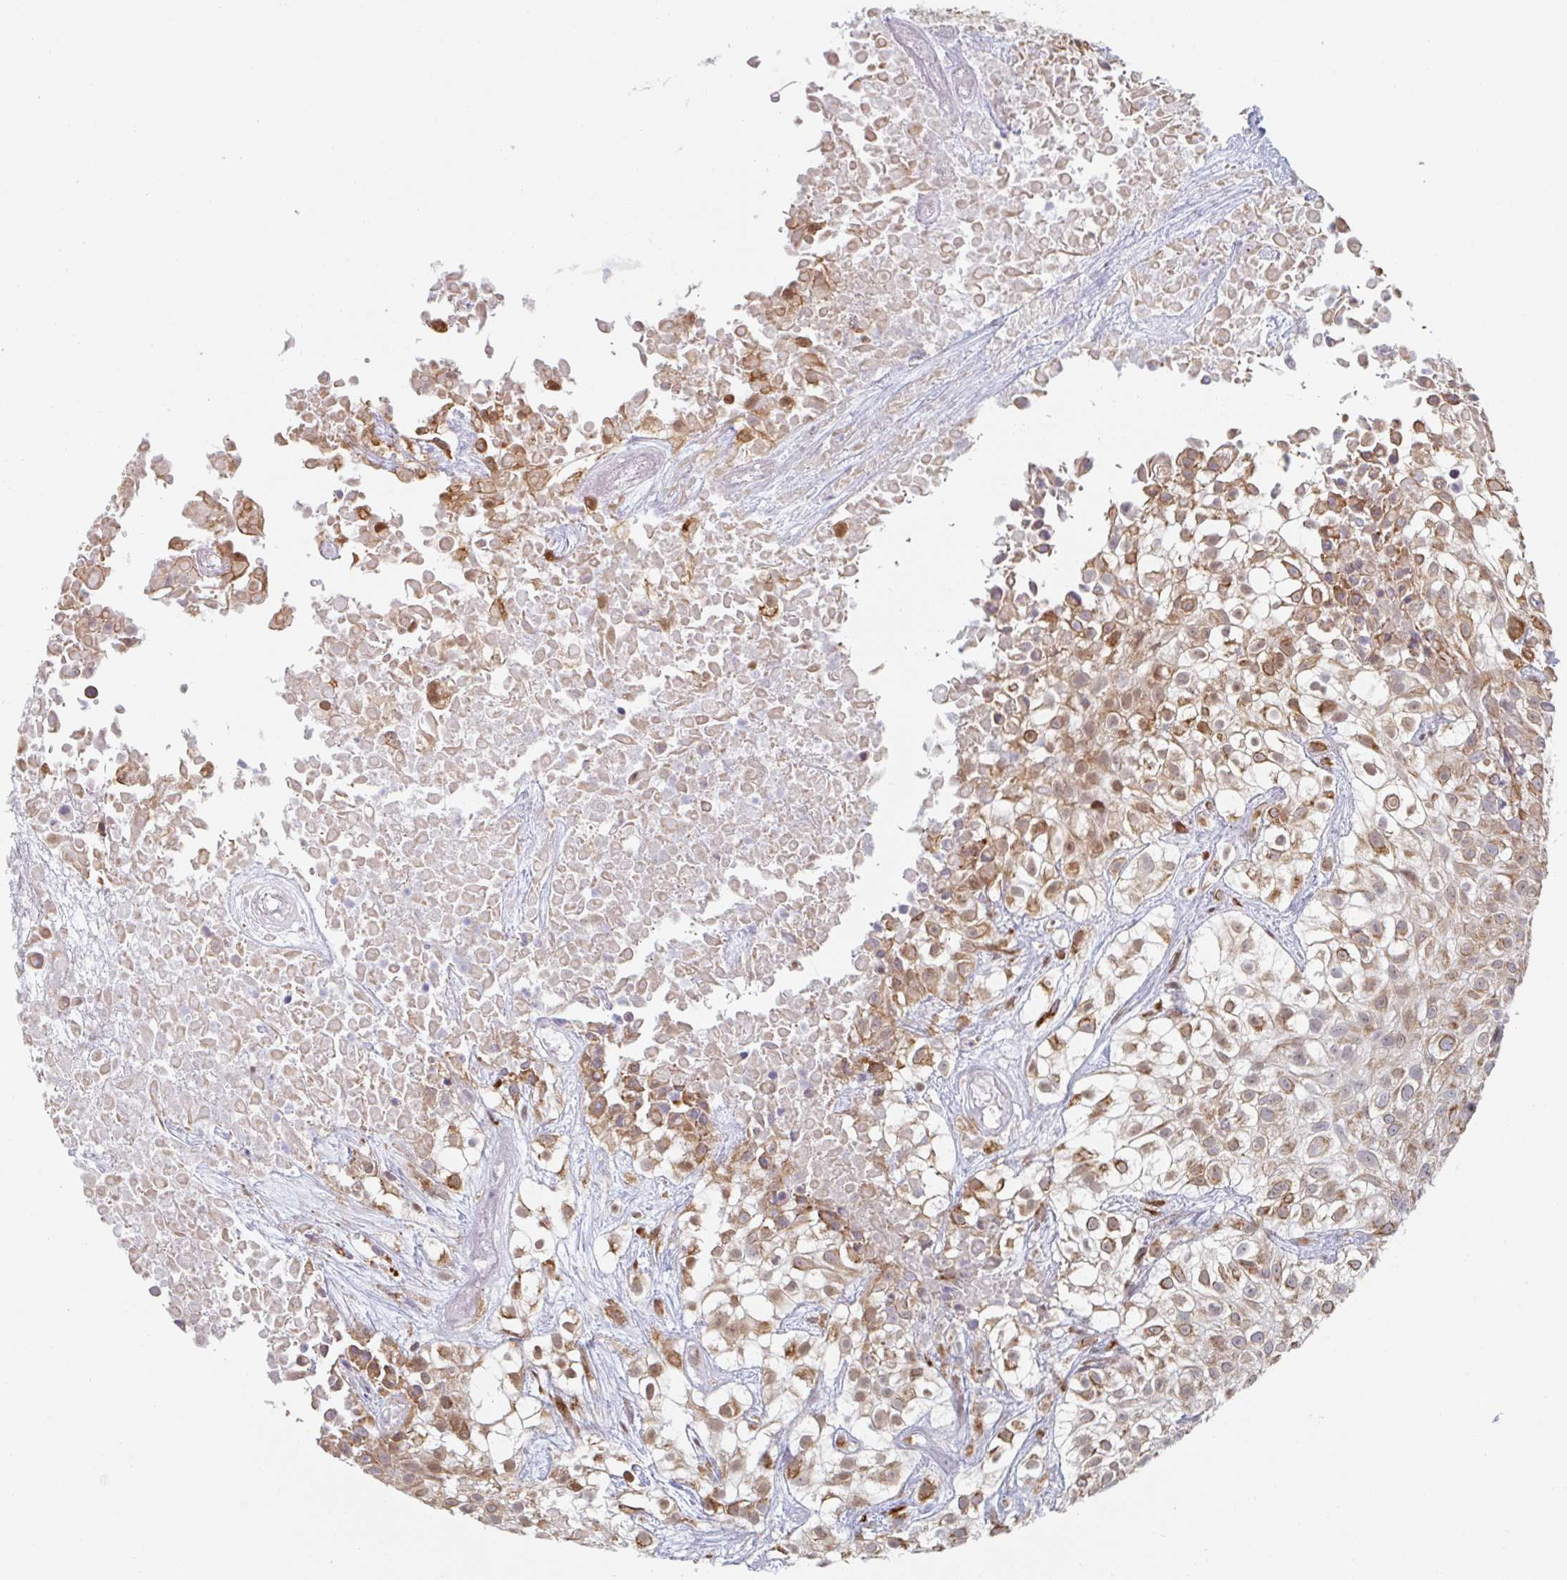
{"staining": {"intensity": "moderate", "quantity": ">75%", "location": "cytoplasmic/membranous"}, "tissue": "urothelial cancer", "cell_type": "Tumor cells", "image_type": "cancer", "snomed": [{"axis": "morphology", "description": "Urothelial carcinoma, High grade"}, {"axis": "topography", "description": "Urinary bladder"}], "caption": "This image exhibits high-grade urothelial carcinoma stained with immunohistochemistry (IHC) to label a protein in brown. The cytoplasmic/membranous of tumor cells show moderate positivity for the protein. Nuclei are counter-stained blue.", "gene": "TRAPPC10", "patient": {"sex": "male", "age": 56}}